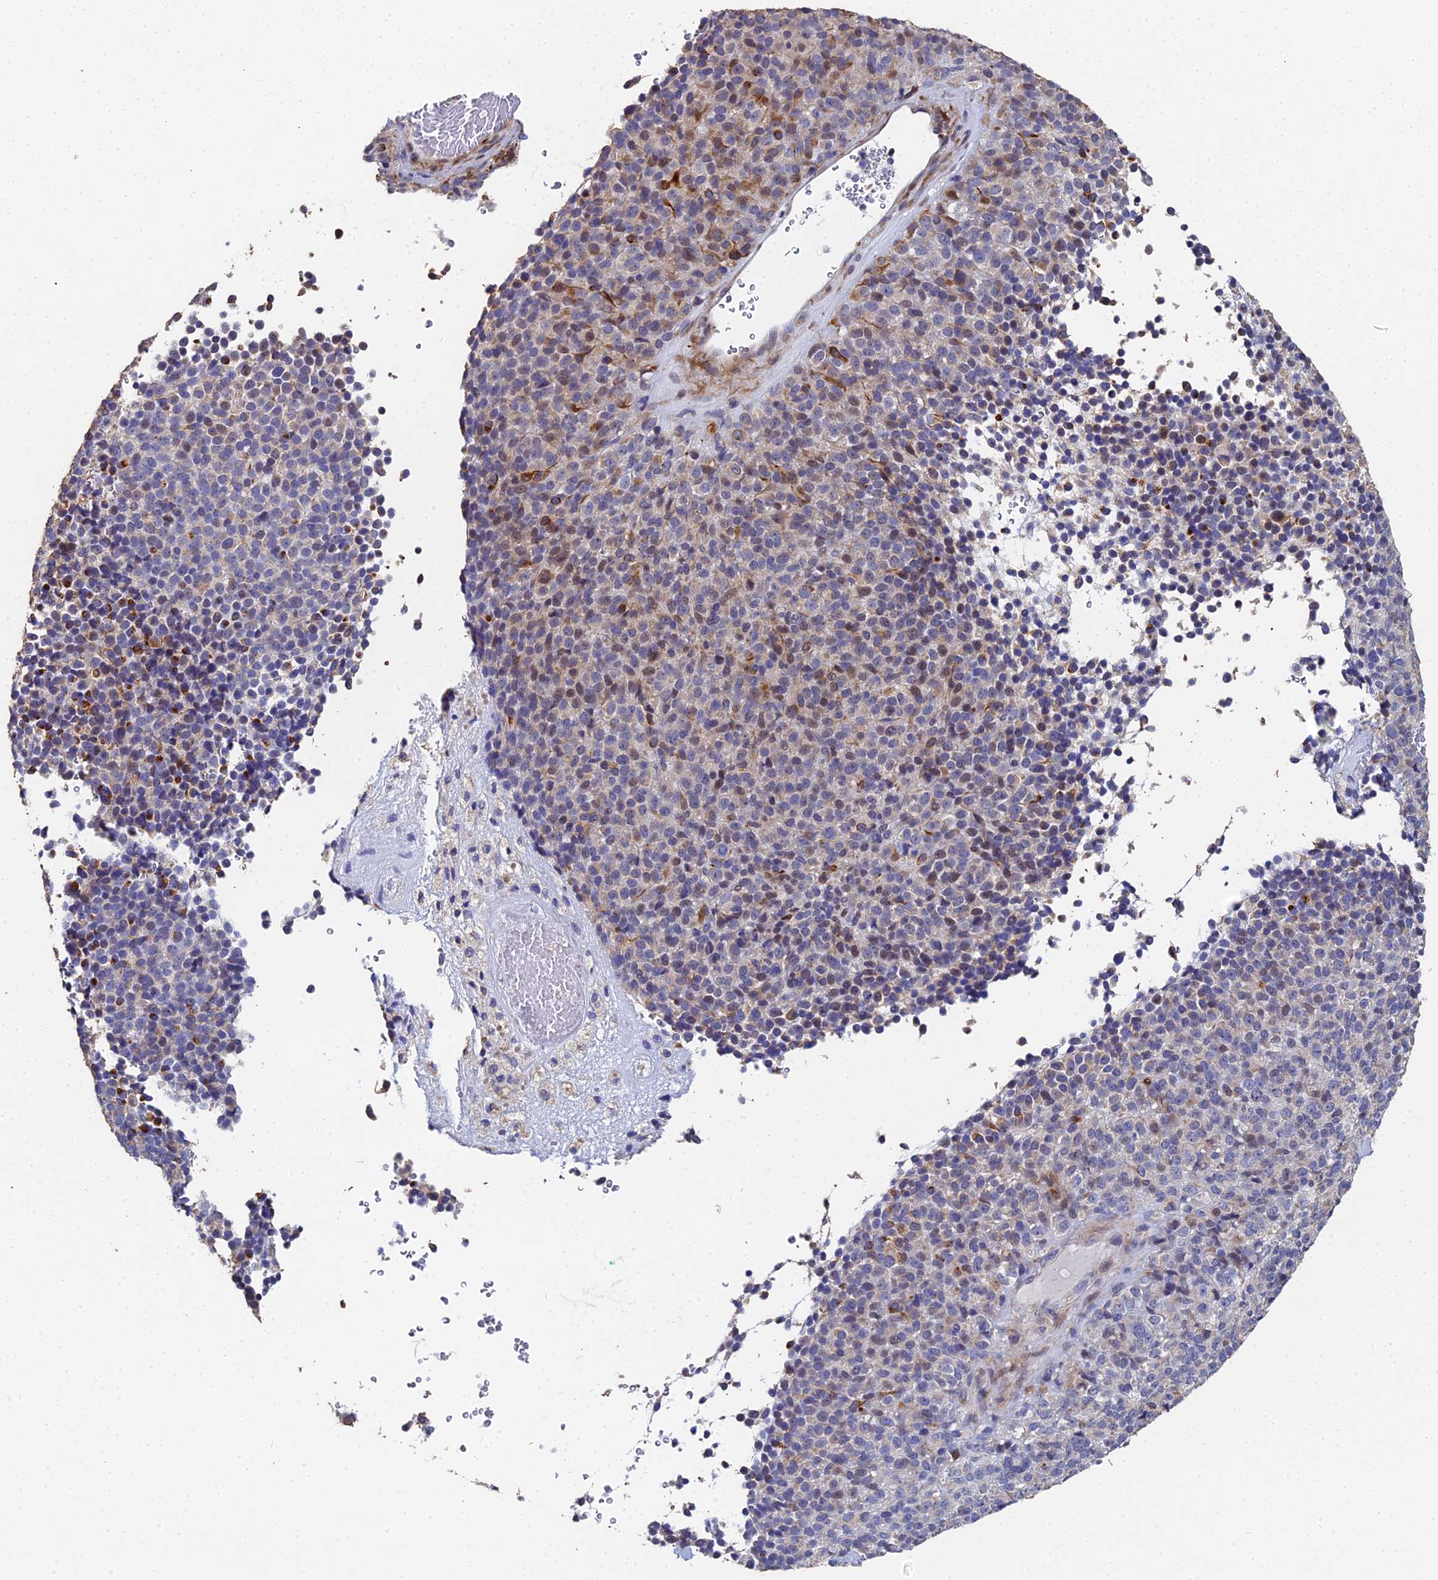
{"staining": {"intensity": "moderate", "quantity": "<25%", "location": "cytoplasmic/membranous,nuclear"}, "tissue": "melanoma", "cell_type": "Tumor cells", "image_type": "cancer", "snomed": [{"axis": "morphology", "description": "Malignant melanoma, Metastatic site"}, {"axis": "topography", "description": "Brain"}], "caption": "High-power microscopy captured an immunohistochemistry (IHC) histopathology image of melanoma, revealing moderate cytoplasmic/membranous and nuclear positivity in about <25% of tumor cells. (Stains: DAB (3,3'-diaminobenzidine) in brown, nuclei in blue, Microscopy: brightfield microscopy at high magnification).", "gene": "ENSG00000268674", "patient": {"sex": "female", "age": 56}}